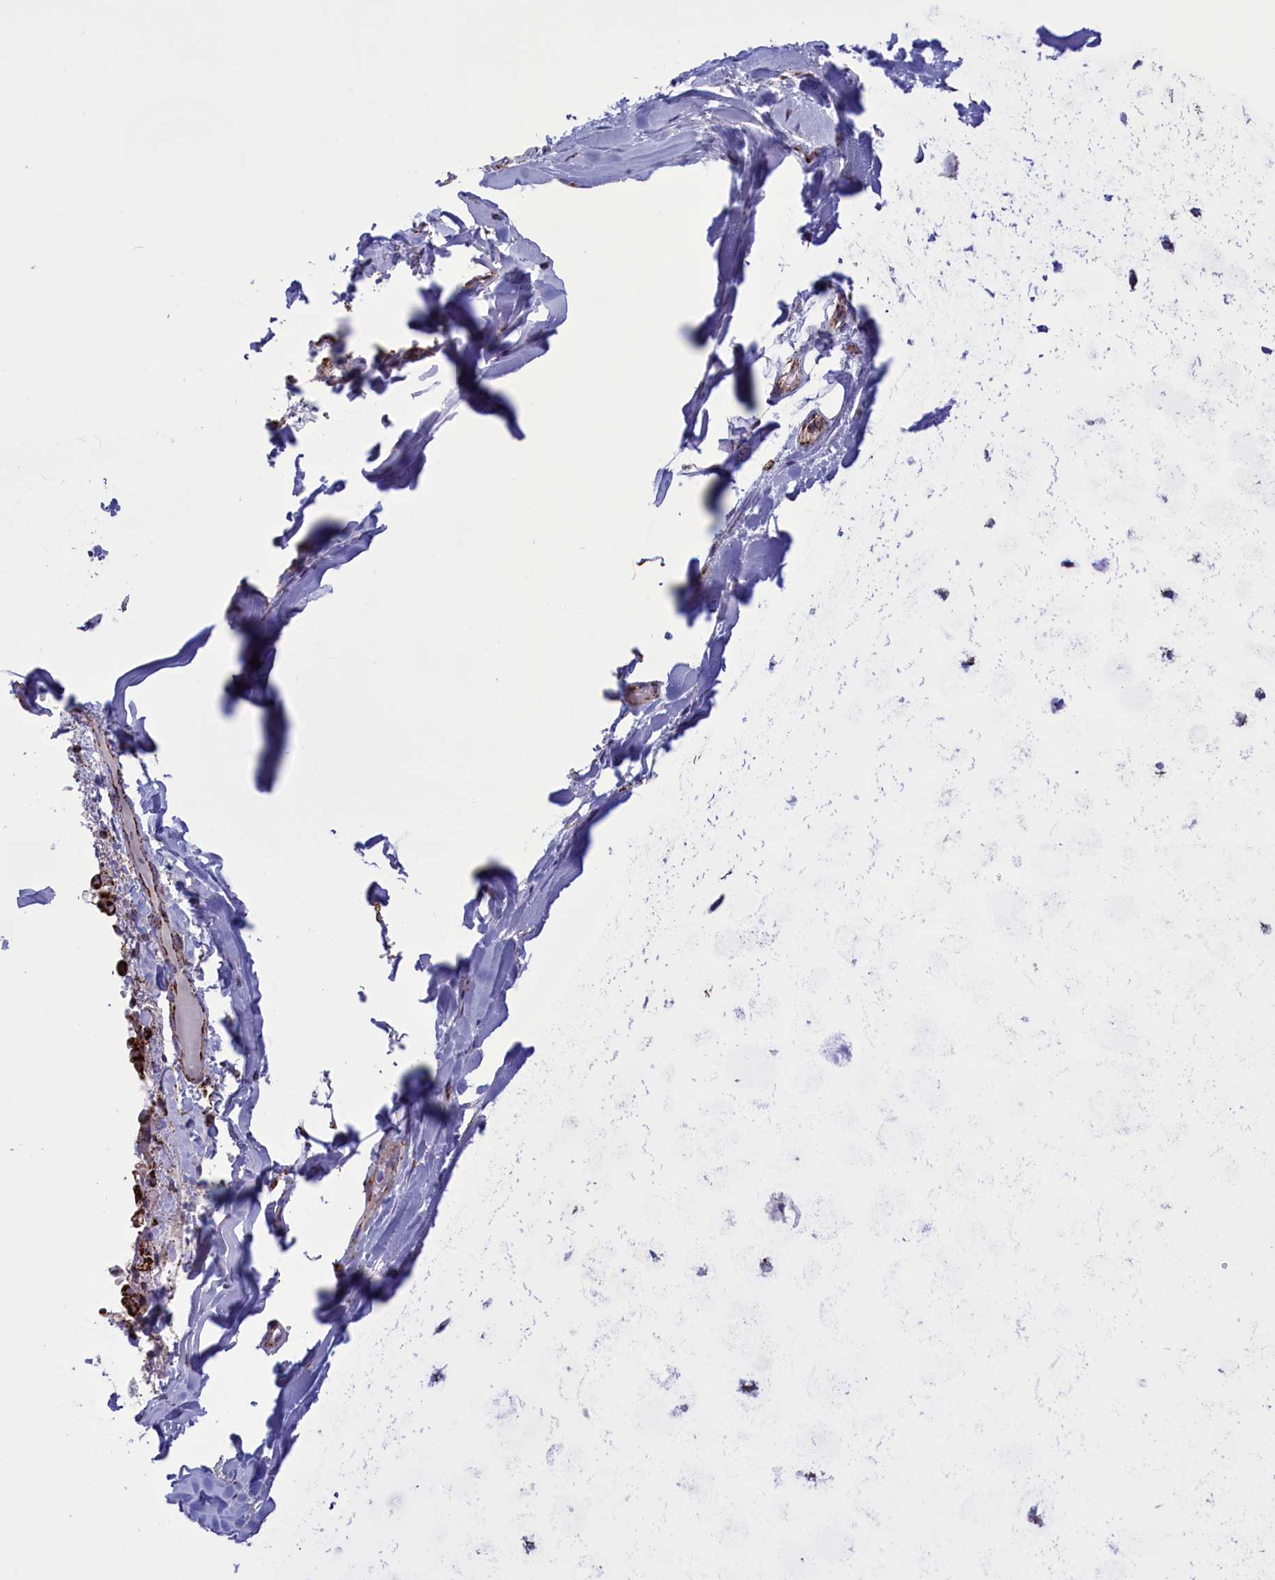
{"staining": {"intensity": "weak", "quantity": "25%-75%", "location": "cytoplasmic/membranous"}, "tissue": "adipose tissue", "cell_type": "Adipocytes", "image_type": "normal", "snomed": [{"axis": "morphology", "description": "Normal tissue, NOS"}, {"axis": "topography", "description": "Lymph node"}, {"axis": "topography", "description": "Cartilage tissue"}, {"axis": "topography", "description": "Bronchus"}], "caption": "Weak cytoplasmic/membranous staining for a protein is seen in about 25%-75% of adipocytes of unremarkable adipose tissue using IHC.", "gene": "ISOC2", "patient": {"sex": "male", "age": 63}}